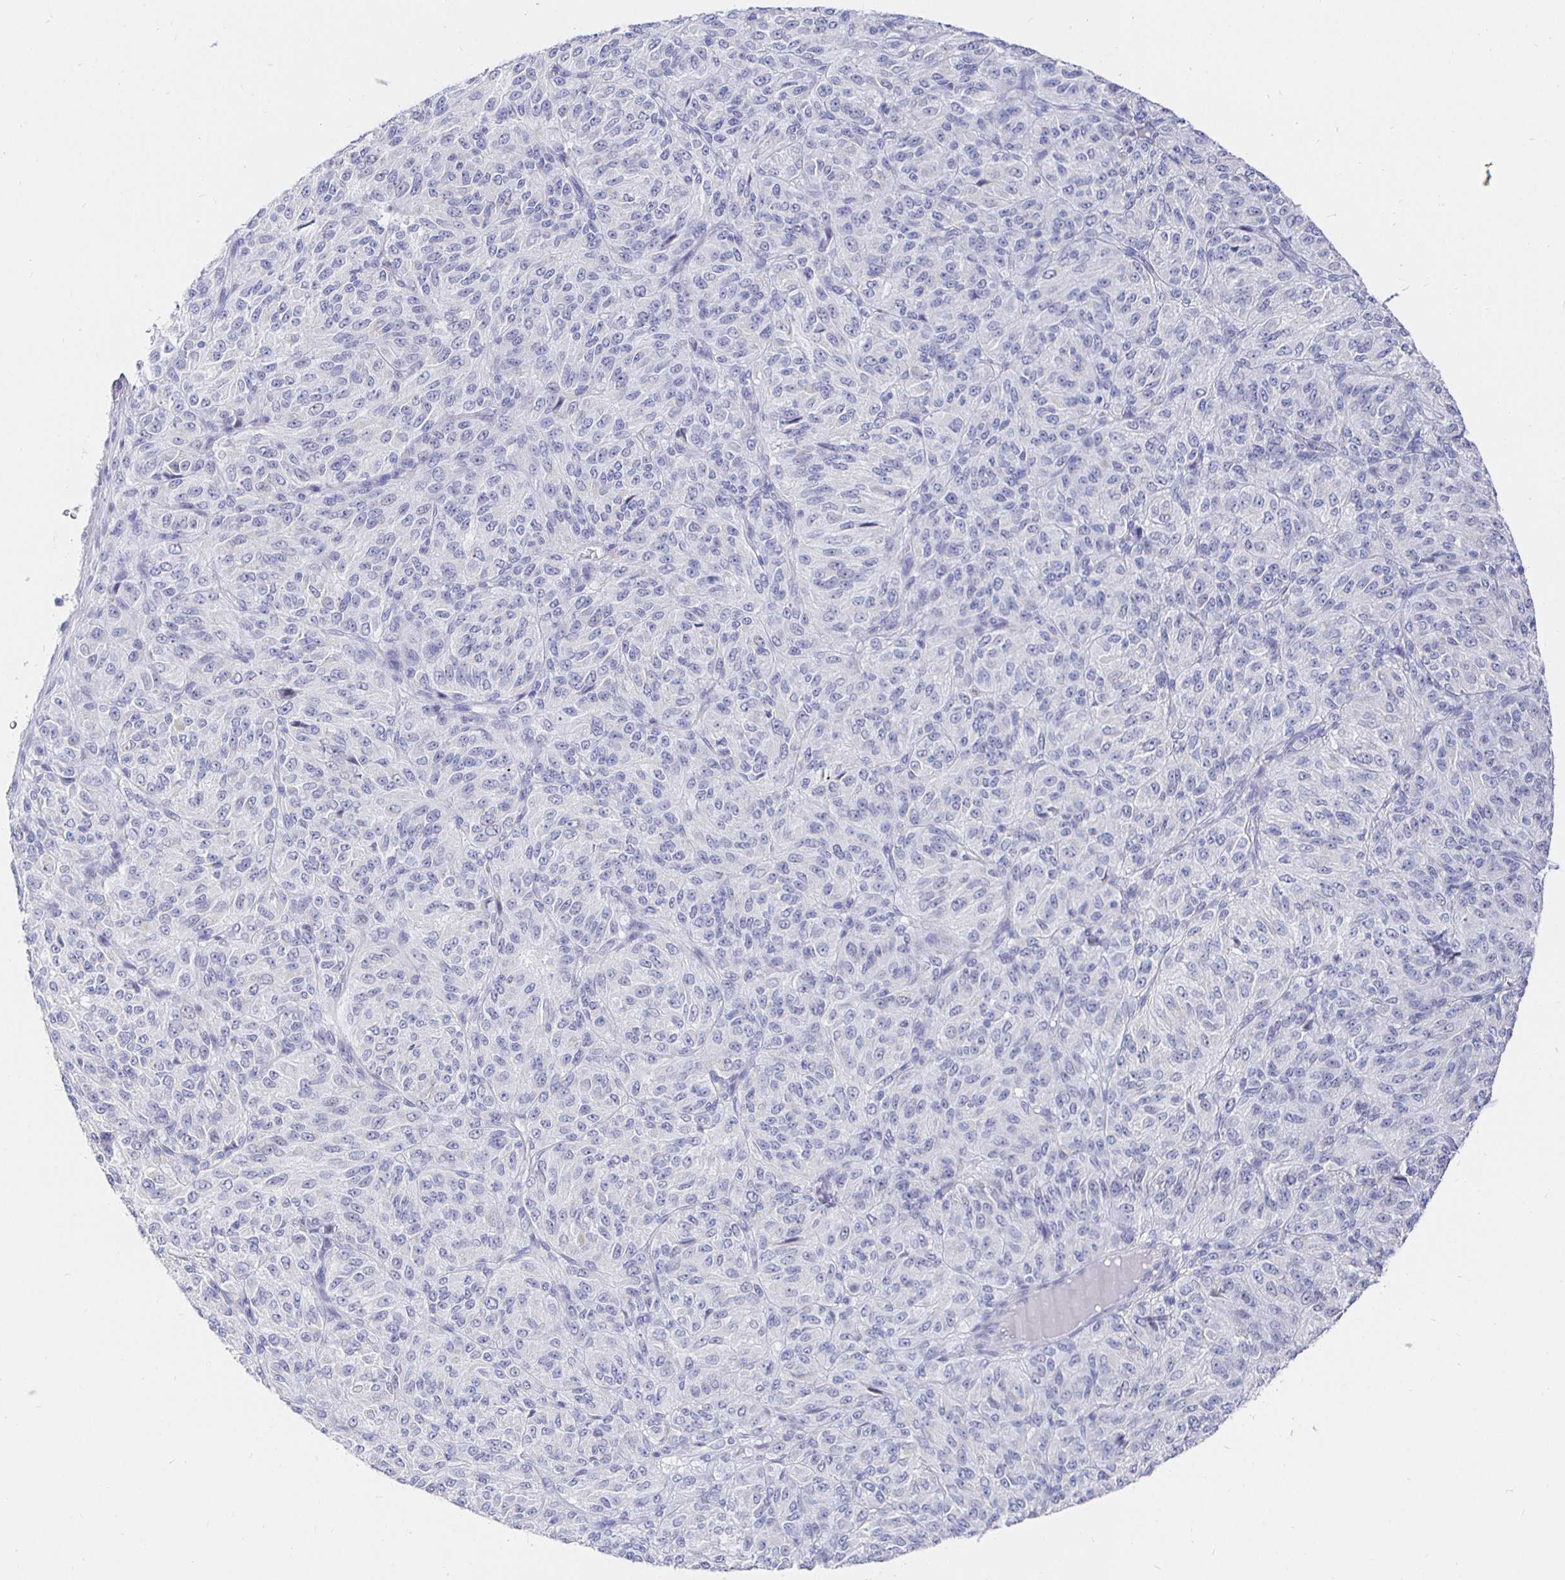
{"staining": {"intensity": "negative", "quantity": "none", "location": "none"}, "tissue": "melanoma", "cell_type": "Tumor cells", "image_type": "cancer", "snomed": [{"axis": "morphology", "description": "Malignant melanoma, Metastatic site"}, {"axis": "topography", "description": "Brain"}], "caption": "Photomicrograph shows no significant protein expression in tumor cells of melanoma.", "gene": "CR2", "patient": {"sex": "female", "age": 56}}